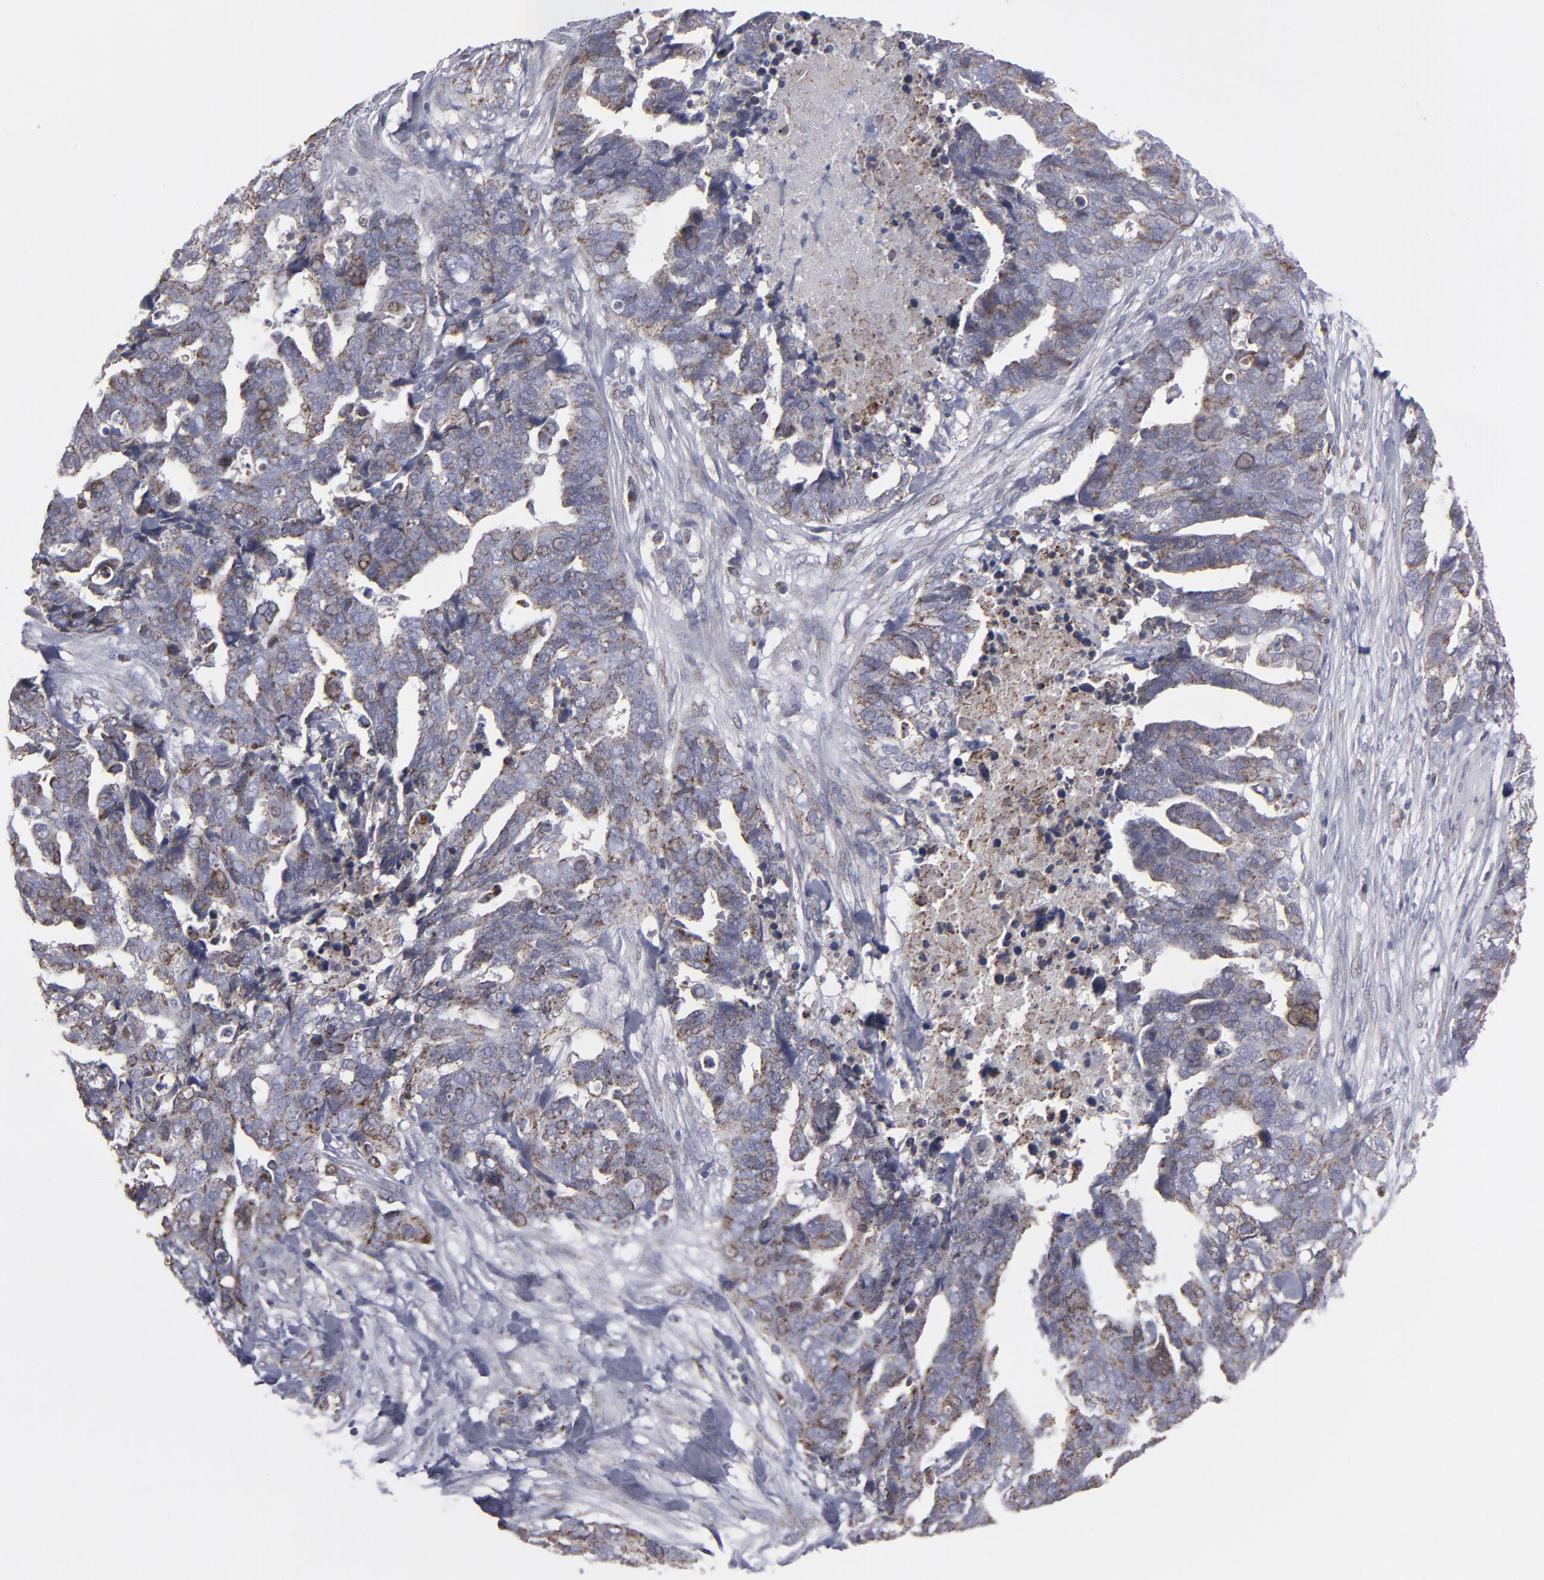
{"staining": {"intensity": "moderate", "quantity": ">75%", "location": "cytoplasmic/membranous"}, "tissue": "ovarian cancer", "cell_type": "Tumor cells", "image_type": "cancer", "snomed": [{"axis": "morphology", "description": "Normal tissue, NOS"}, {"axis": "morphology", "description": "Cystadenocarcinoma, serous, NOS"}, {"axis": "topography", "description": "Fallopian tube"}, {"axis": "topography", "description": "Ovary"}], "caption": "Immunohistochemical staining of ovarian serous cystadenocarcinoma exhibits medium levels of moderate cytoplasmic/membranous protein staining in about >75% of tumor cells. (Brightfield microscopy of DAB IHC at high magnification).", "gene": "MYOM2", "patient": {"sex": "female", "age": 56}}